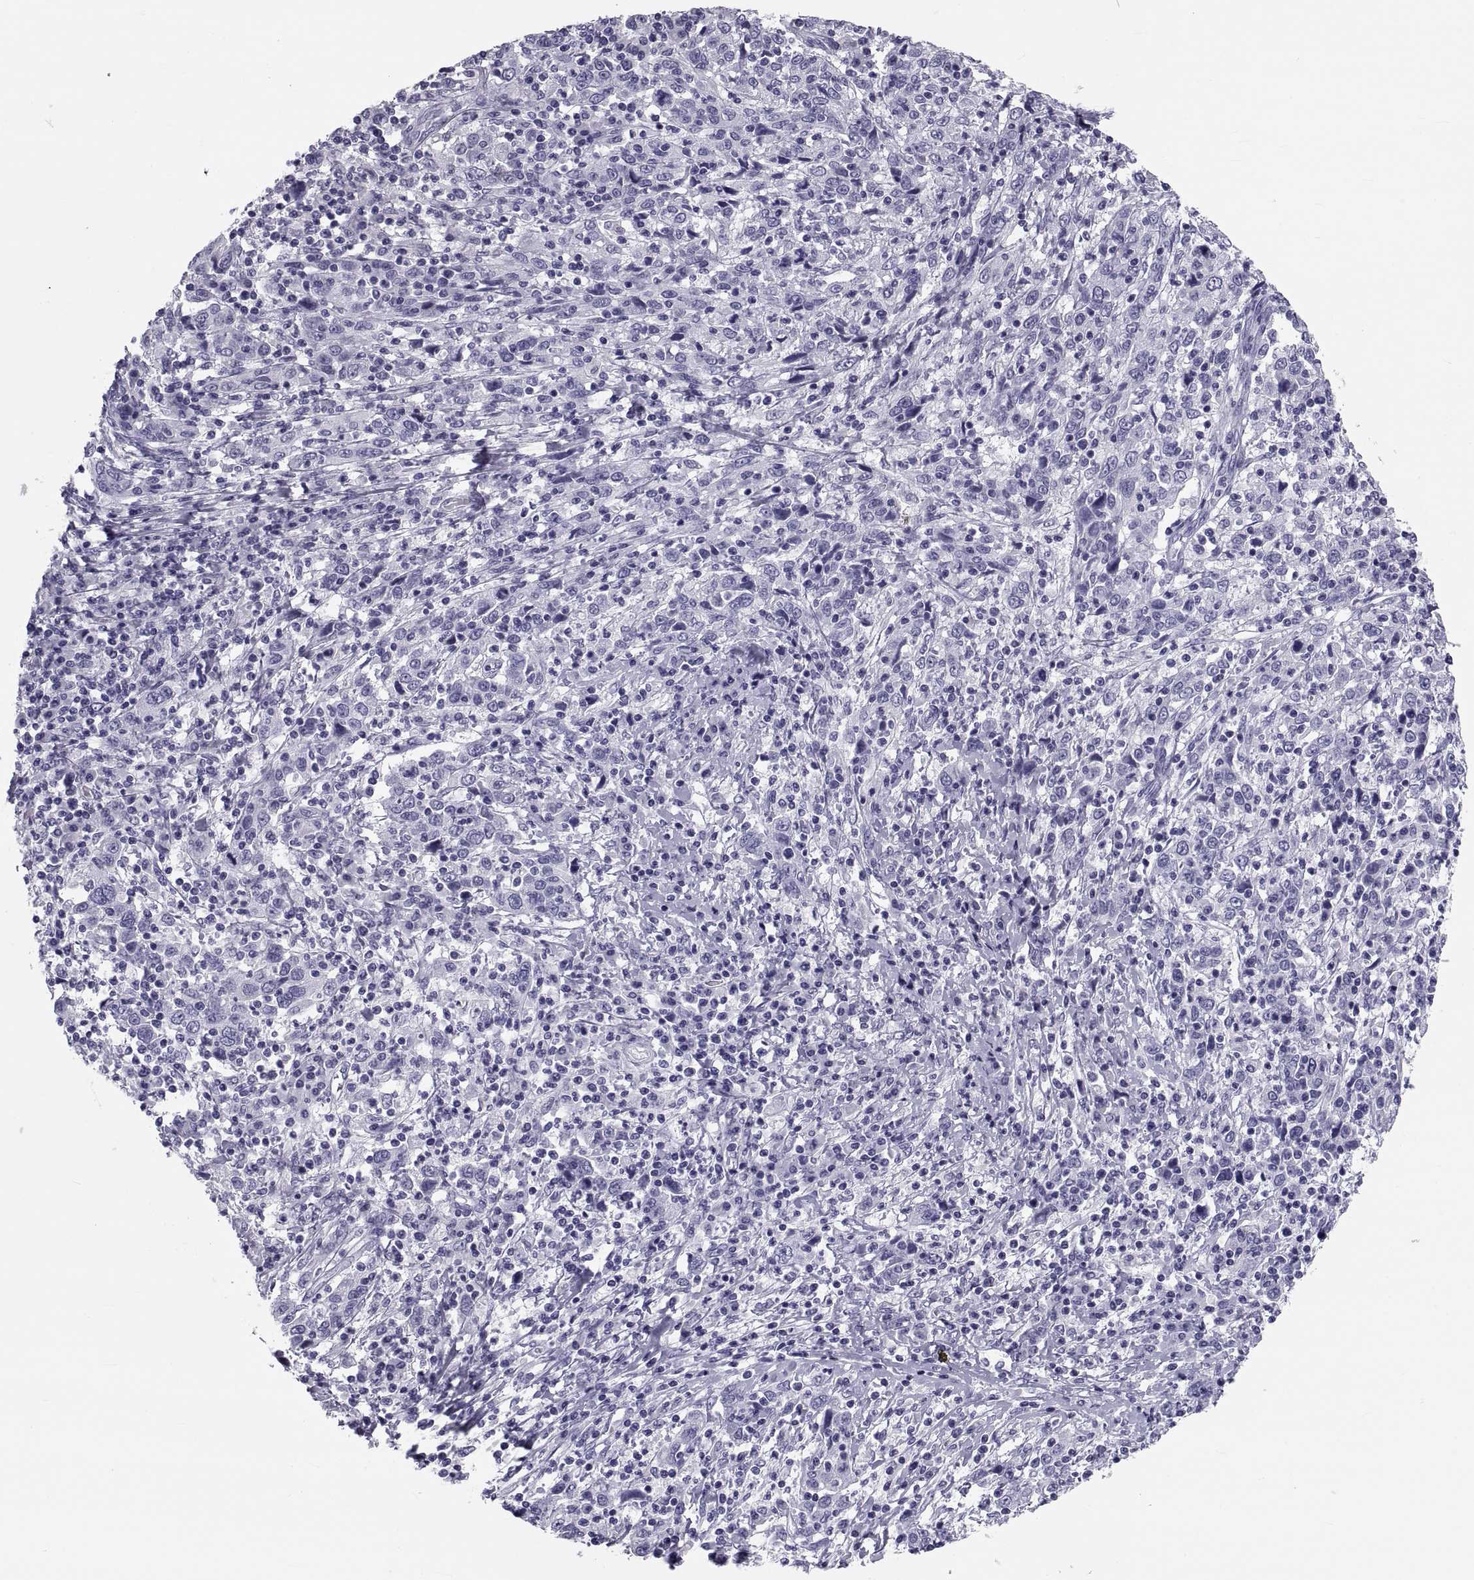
{"staining": {"intensity": "negative", "quantity": "none", "location": "none"}, "tissue": "cervical cancer", "cell_type": "Tumor cells", "image_type": "cancer", "snomed": [{"axis": "morphology", "description": "Squamous cell carcinoma, NOS"}, {"axis": "topography", "description": "Cervix"}], "caption": "A high-resolution micrograph shows immunohistochemistry (IHC) staining of cervical cancer (squamous cell carcinoma), which reveals no significant positivity in tumor cells.", "gene": "DEFB129", "patient": {"sex": "female", "age": 46}}